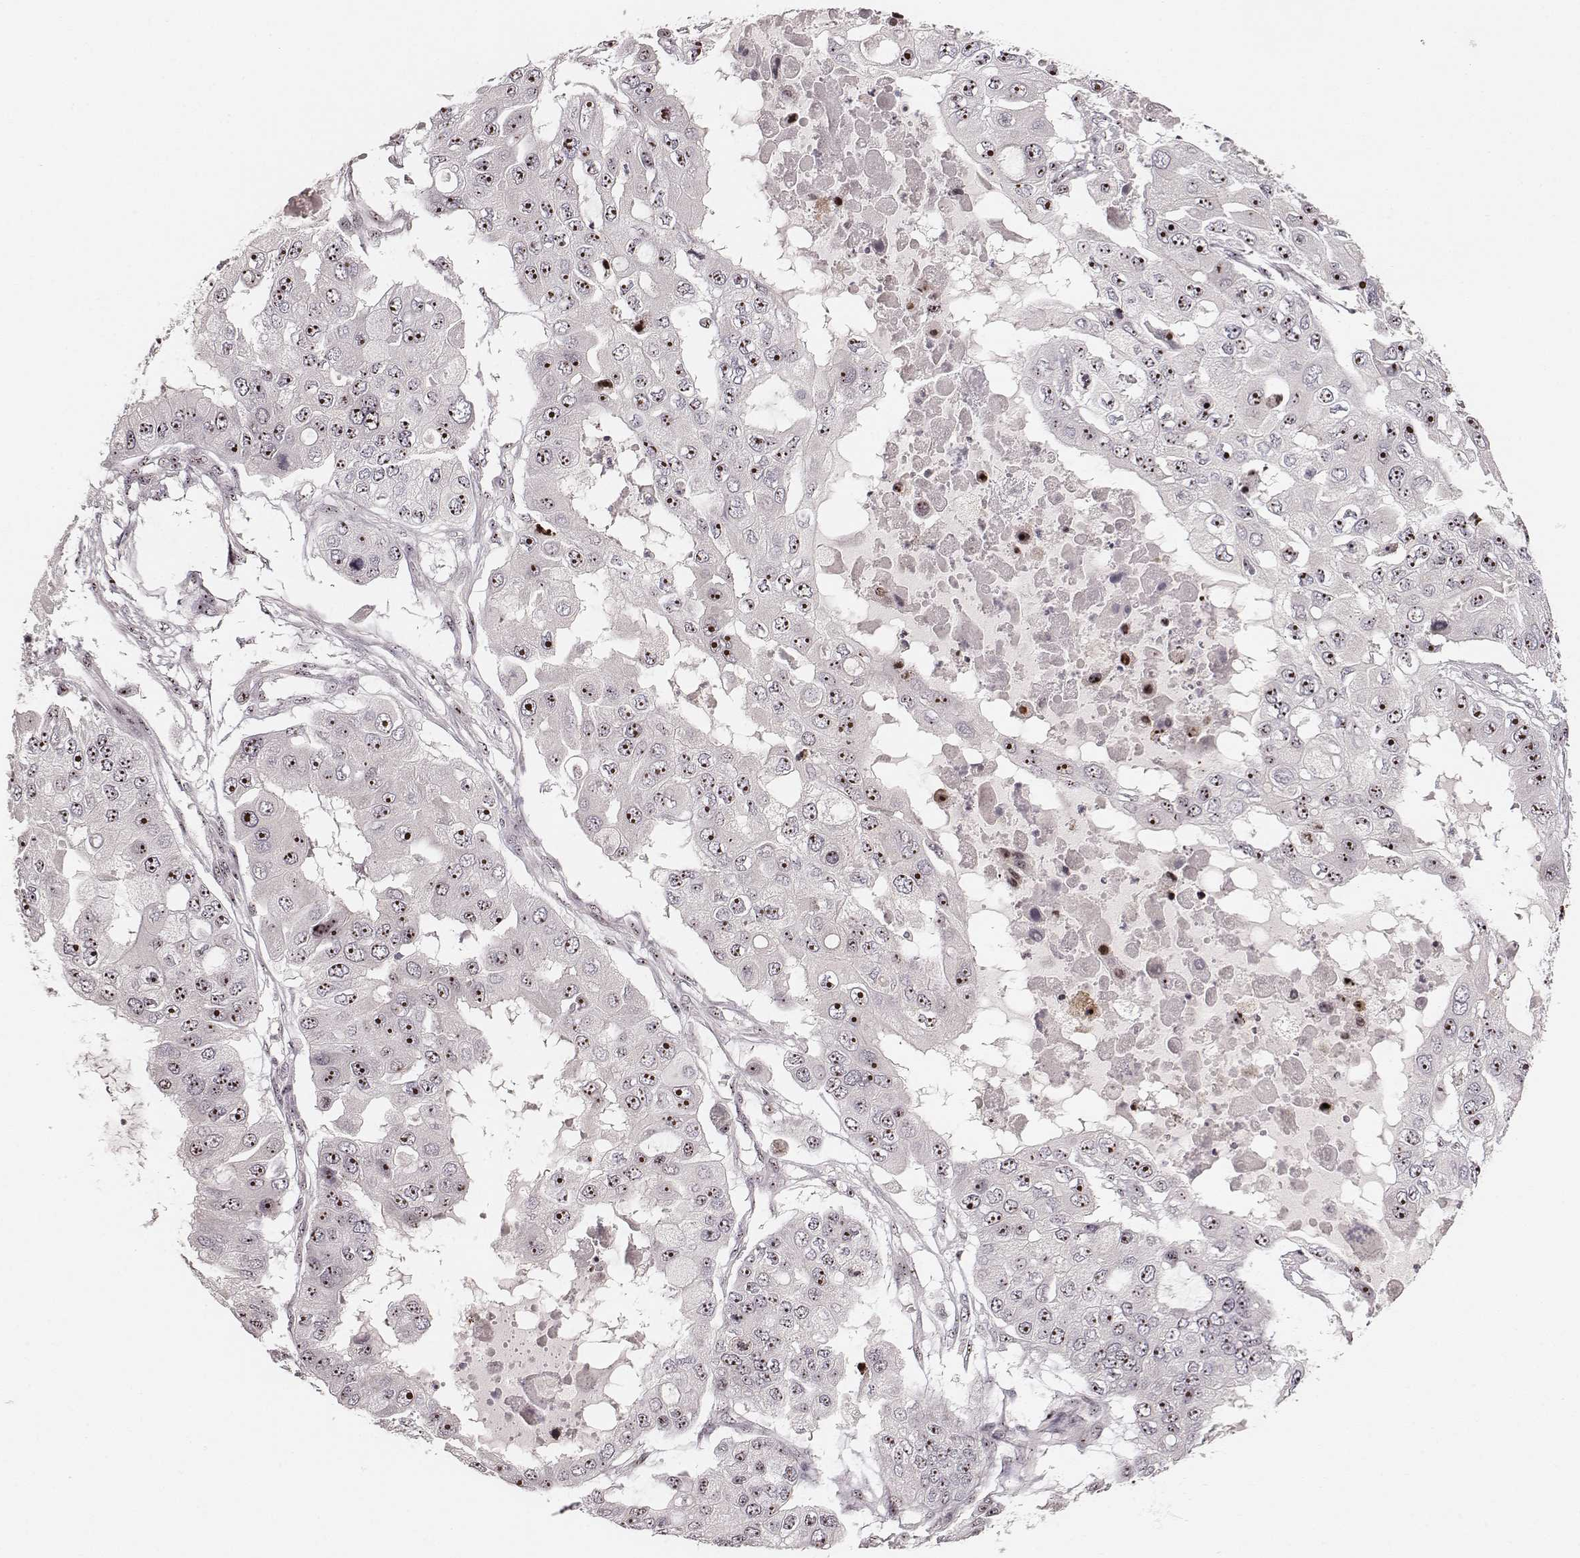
{"staining": {"intensity": "moderate", "quantity": ">75%", "location": "nuclear"}, "tissue": "ovarian cancer", "cell_type": "Tumor cells", "image_type": "cancer", "snomed": [{"axis": "morphology", "description": "Cystadenocarcinoma, serous, NOS"}, {"axis": "topography", "description": "Ovary"}], "caption": "Tumor cells demonstrate moderate nuclear staining in about >75% of cells in ovarian cancer (serous cystadenocarcinoma).", "gene": "NOP56", "patient": {"sex": "female", "age": 56}}